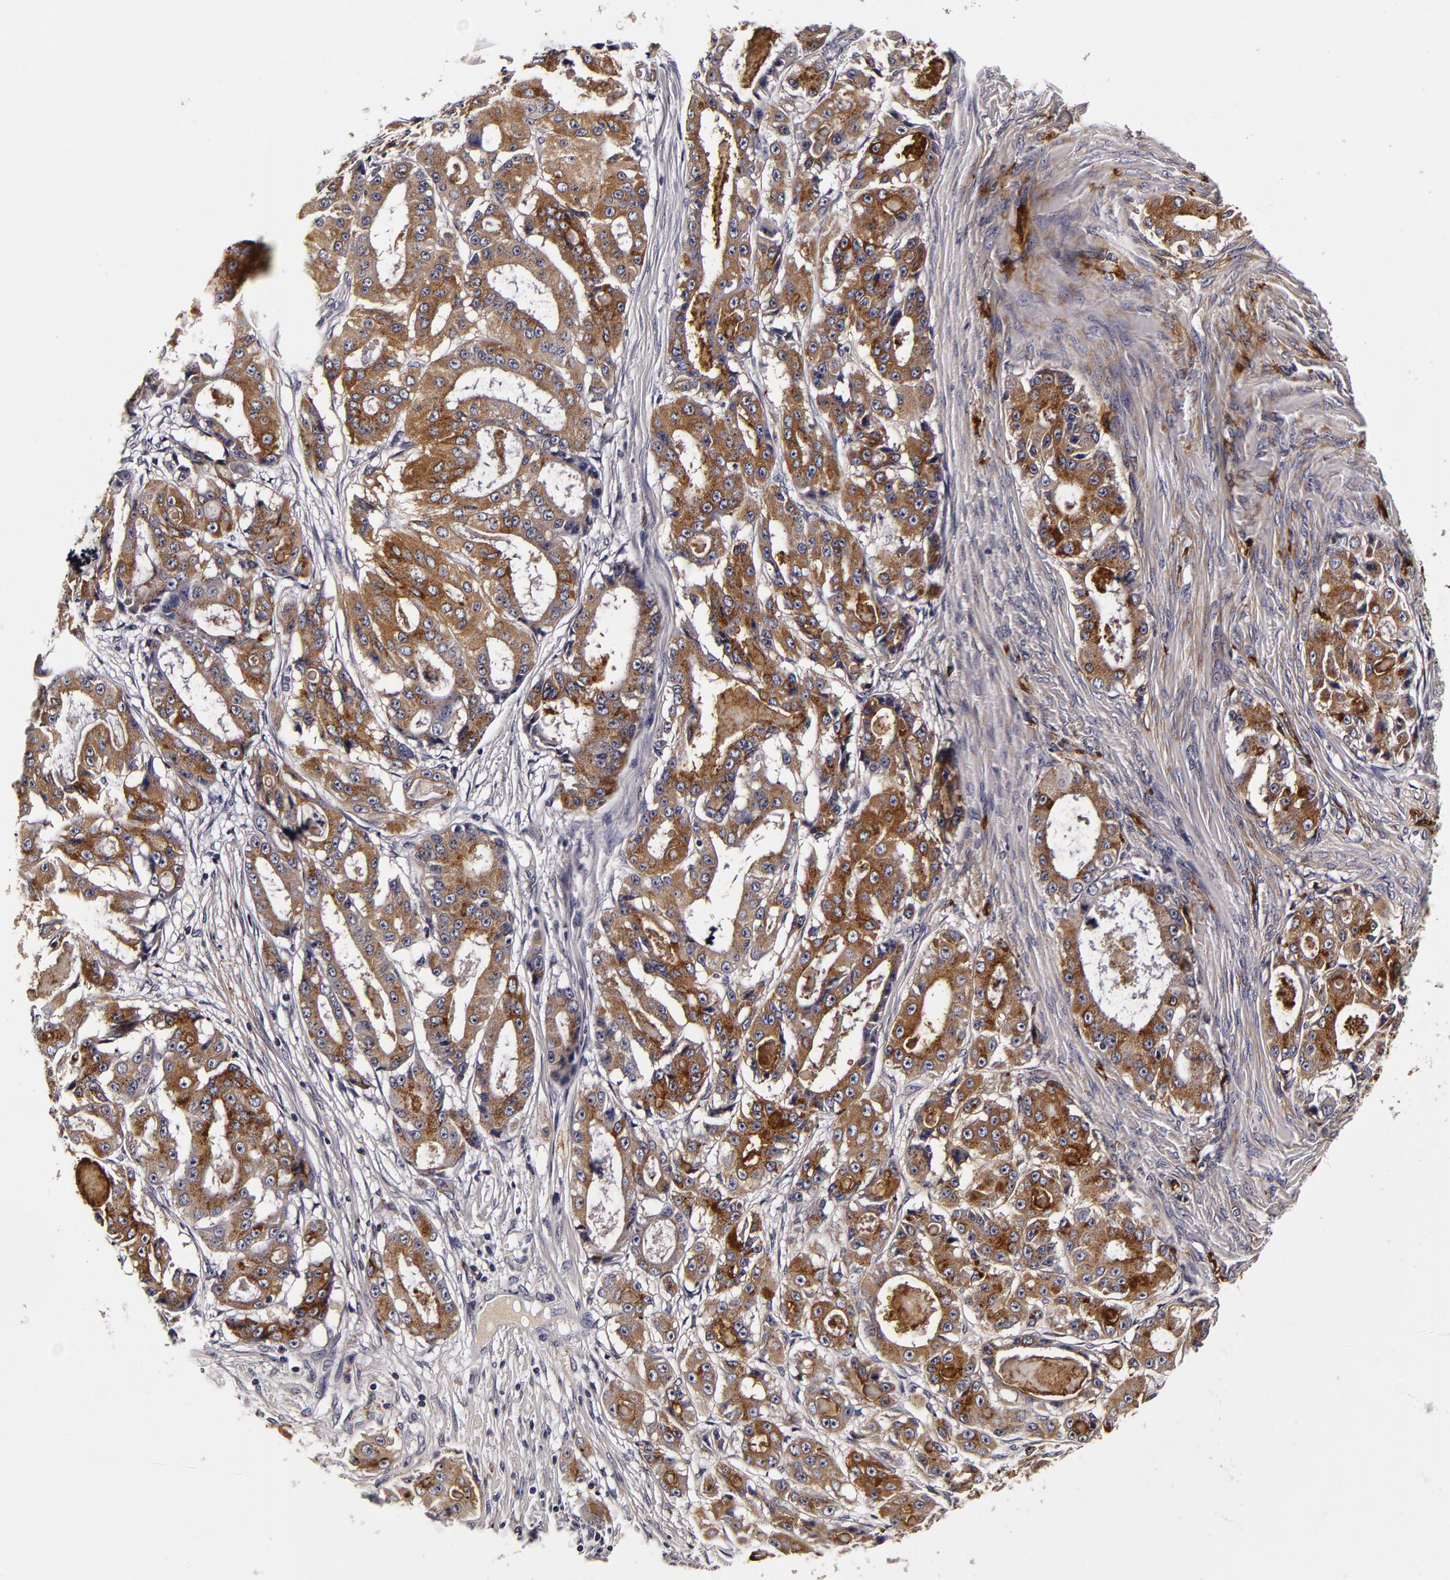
{"staining": {"intensity": "moderate", "quantity": "25%-75%", "location": "cytoplasmic/membranous"}, "tissue": "ovarian cancer", "cell_type": "Tumor cells", "image_type": "cancer", "snomed": [{"axis": "morphology", "description": "Carcinoma, endometroid"}, {"axis": "topography", "description": "Ovary"}], "caption": "The histopathology image demonstrates staining of ovarian cancer, revealing moderate cytoplasmic/membranous protein positivity (brown color) within tumor cells. (DAB IHC, brown staining for protein, blue staining for nuclei).", "gene": "LGALS3BP", "patient": {"sex": "female", "age": 61}}